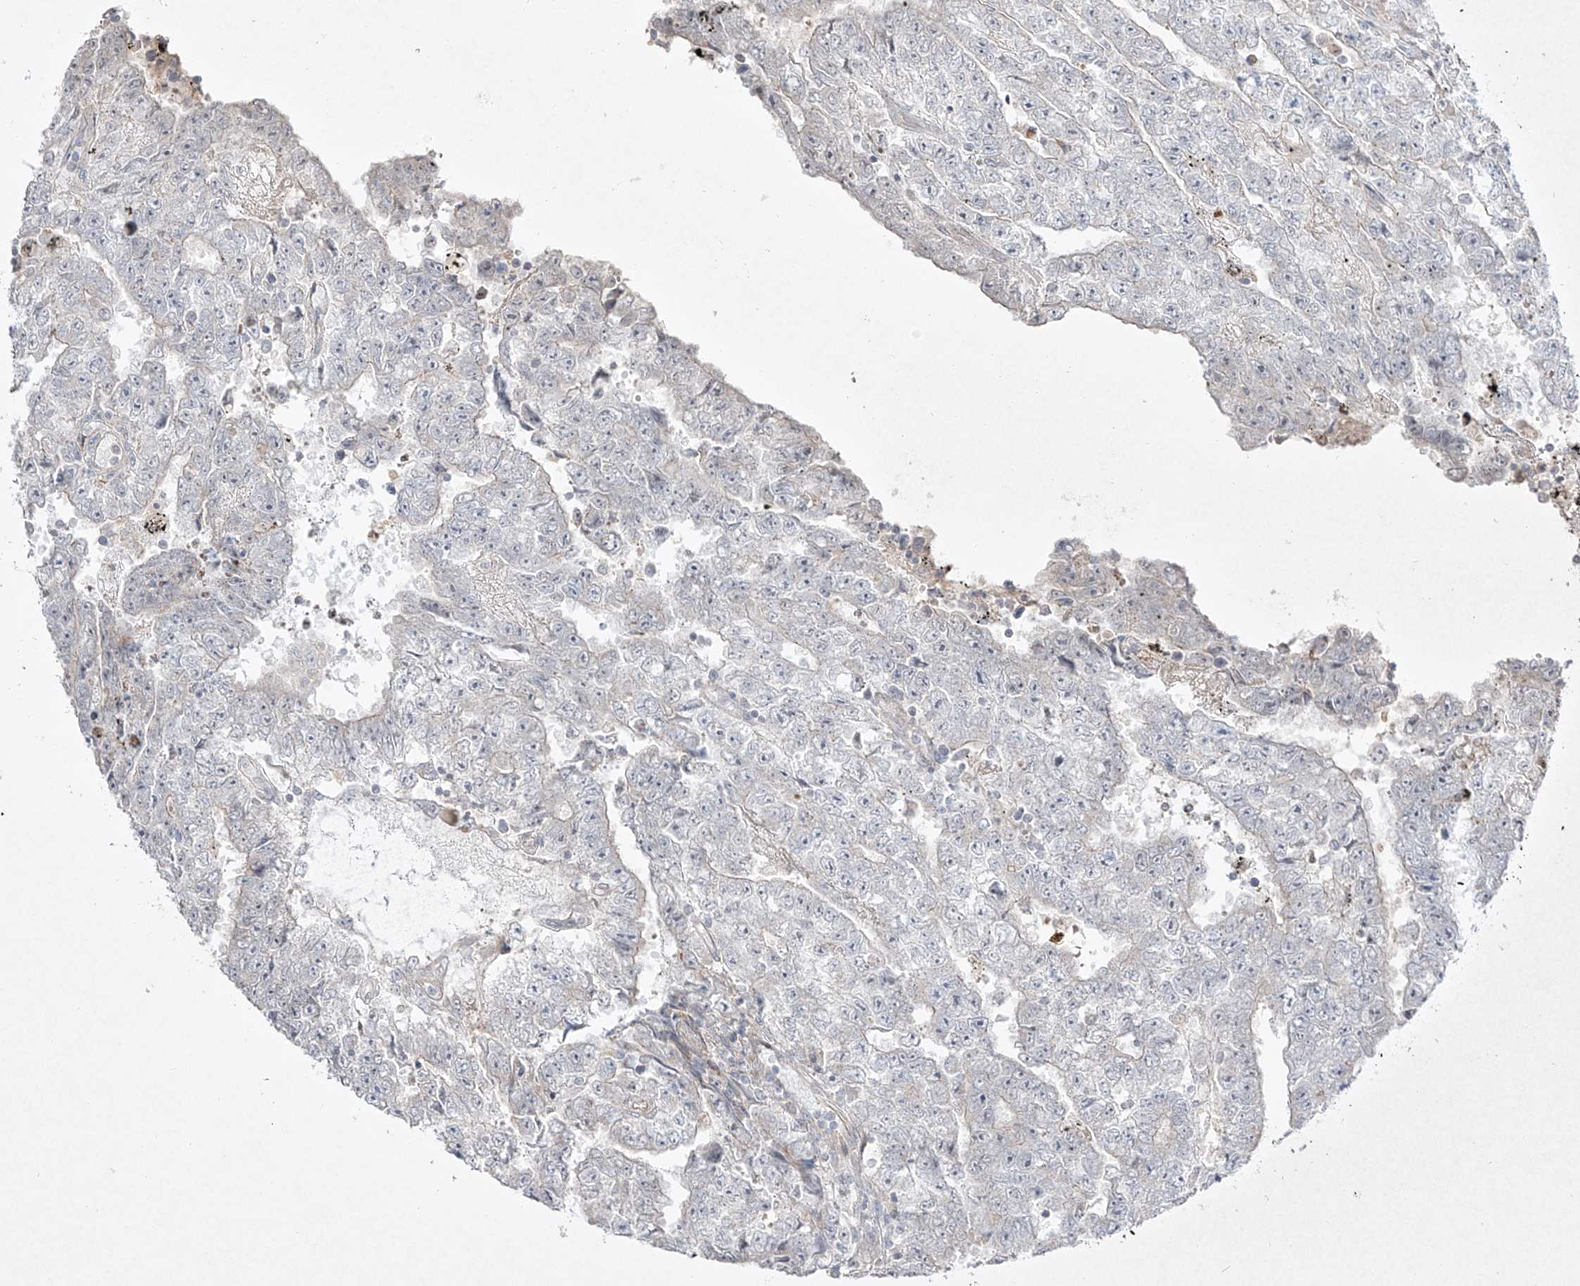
{"staining": {"intensity": "negative", "quantity": "none", "location": "none"}, "tissue": "testis cancer", "cell_type": "Tumor cells", "image_type": "cancer", "snomed": [{"axis": "morphology", "description": "Carcinoma, Embryonal, NOS"}, {"axis": "topography", "description": "Testis"}], "caption": "Micrograph shows no significant protein expression in tumor cells of embryonal carcinoma (testis).", "gene": "KDM1B", "patient": {"sex": "male", "age": 25}}